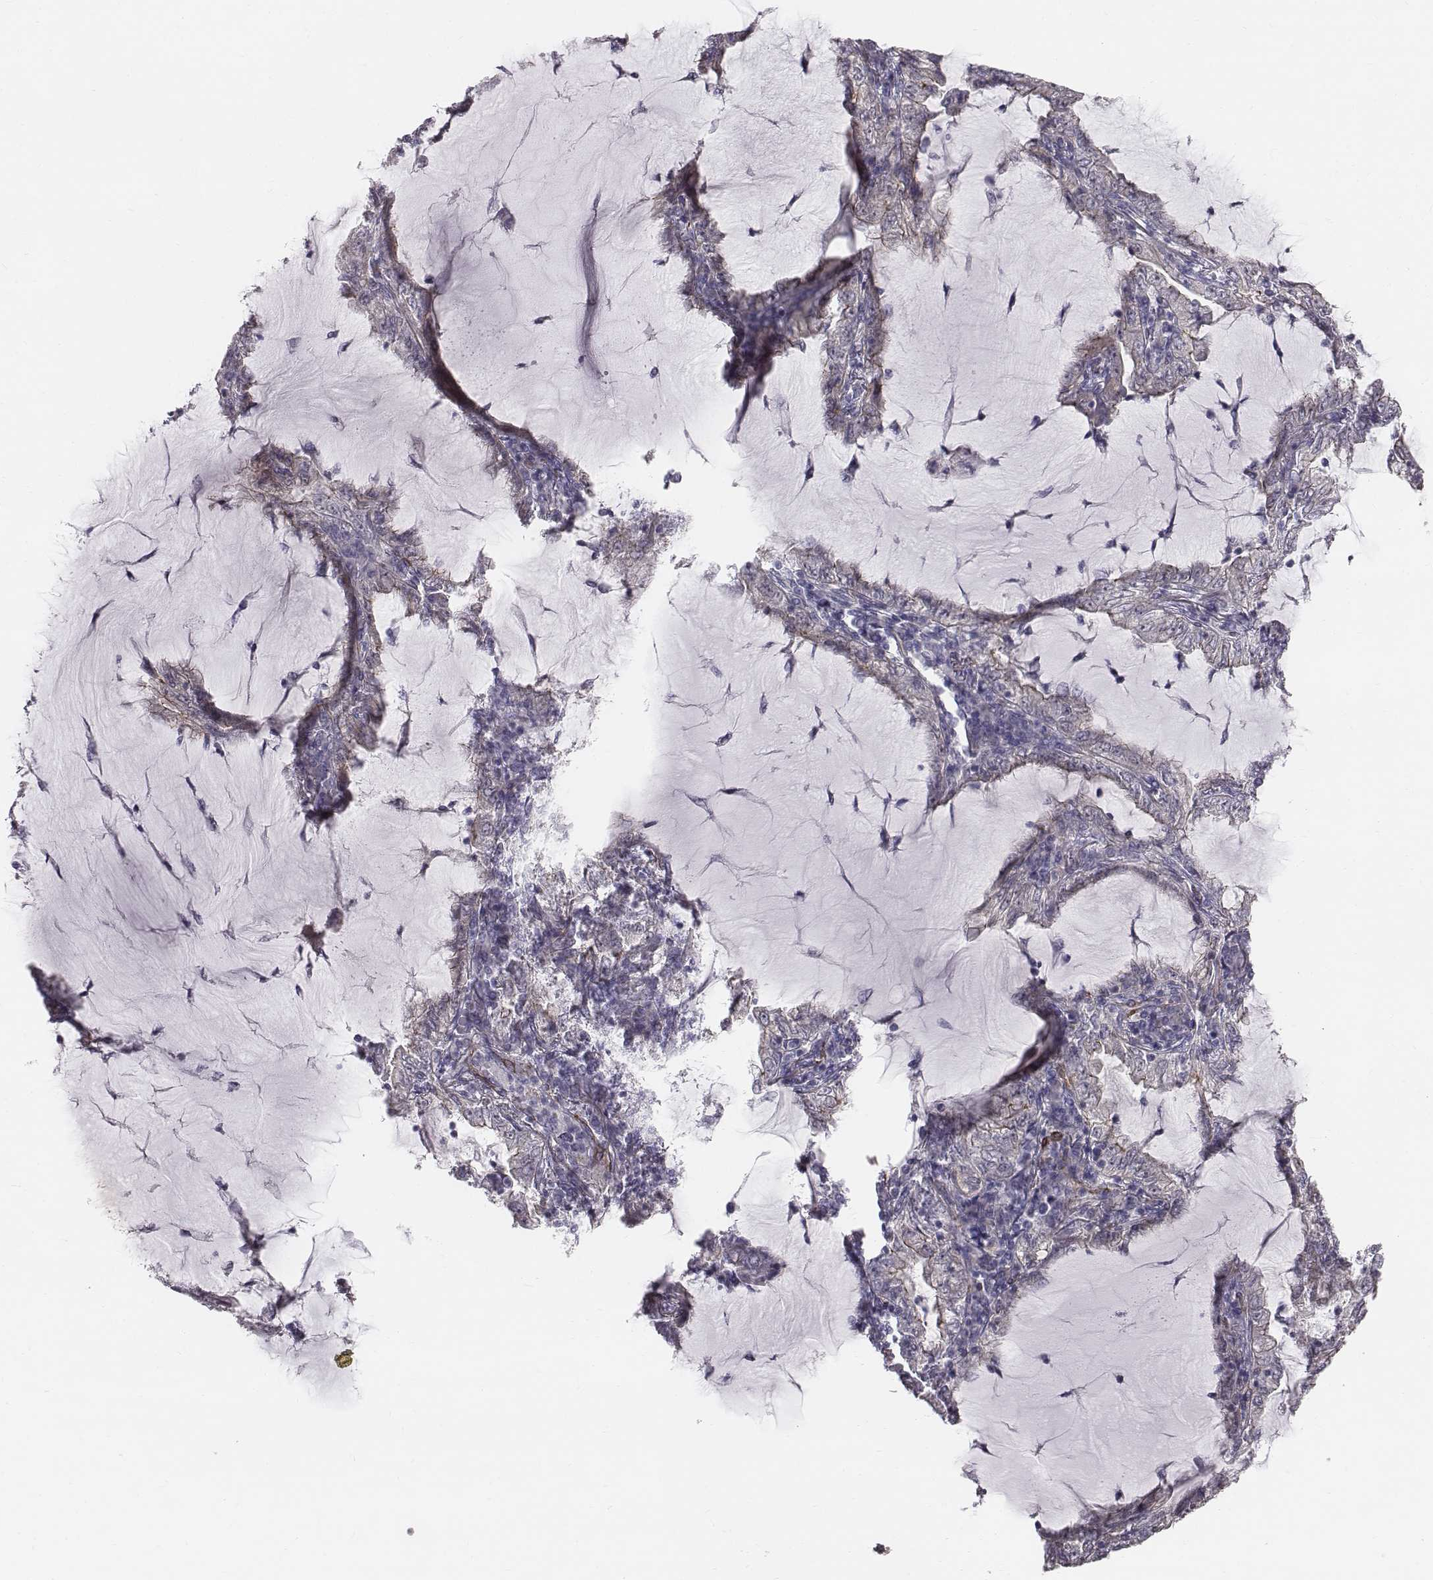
{"staining": {"intensity": "weak", "quantity": ">75%", "location": "cytoplasmic/membranous"}, "tissue": "lung cancer", "cell_type": "Tumor cells", "image_type": "cancer", "snomed": [{"axis": "morphology", "description": "Adenocarcinoma, NOS"}, {"axis": "topography", "description": "Lung"}], "caption": "Immunohistochemistry image of adenocarcinoma (lung) stained for a protein (brown), which displays low levels of weak cytoplasmic/membranous staining in approximately >75% of tumor cells.", "gene": "PRKCZ", "patient": {"sex": "female", "age": 73}}